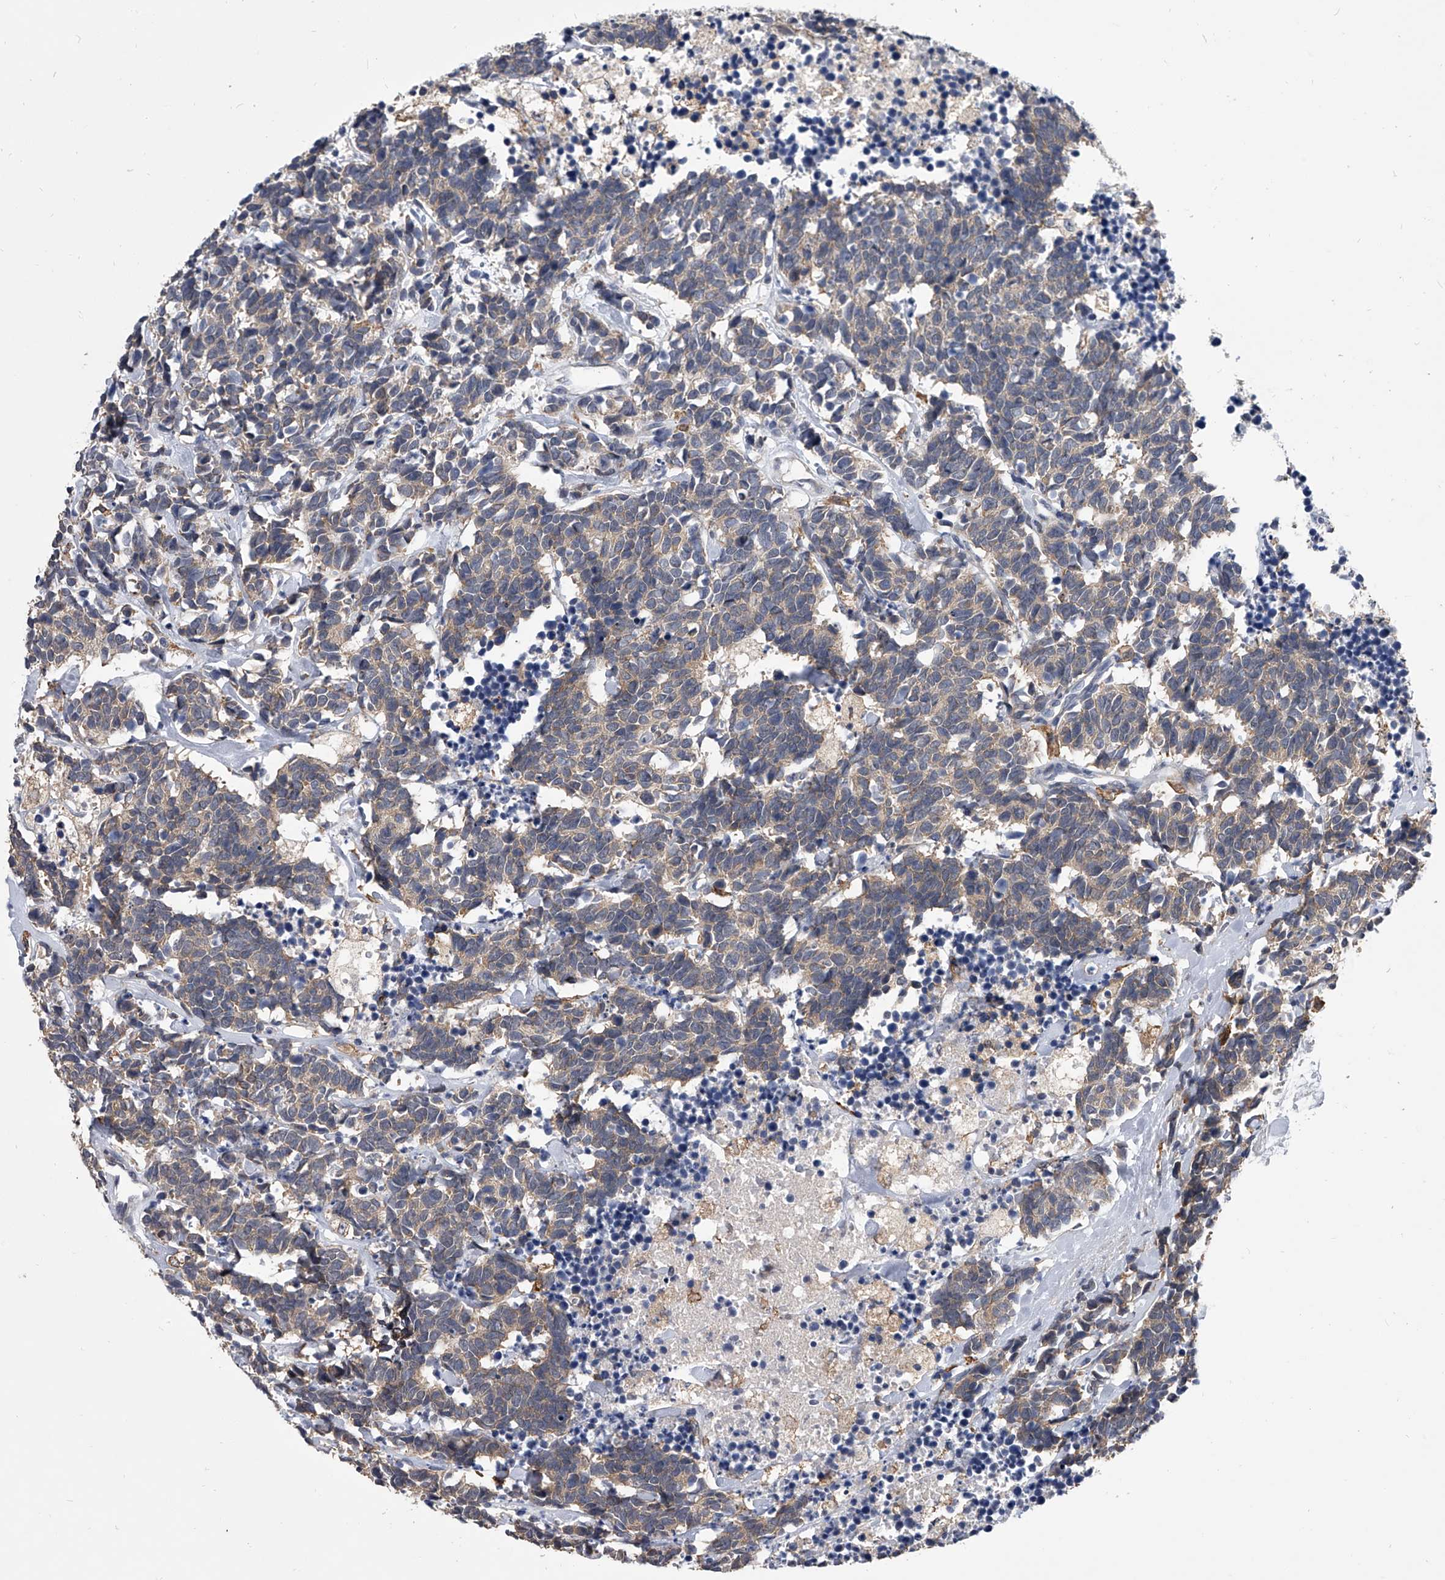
{"staining": {"intensity": "weak", "quantity": "<25%", "location": "cytoplasmic/membranous"}, "tissue": "carcinoid", "cell_type": "Tumor cells", "image_type": "cancer", "snomed": [{"axis": "morphology", "description": "Carcinoma, NOS"}, {"axis": "morphology", "description": "Carcinoid, malignant, NOS"}, {"axis": "topography", "description": "Urinary bladder"}], "caption": "Tumor cells are negative for brown protein staining in carcinoma.", "gene": "MAP4K3", "patient": {"sex": "male", "age": 57}}